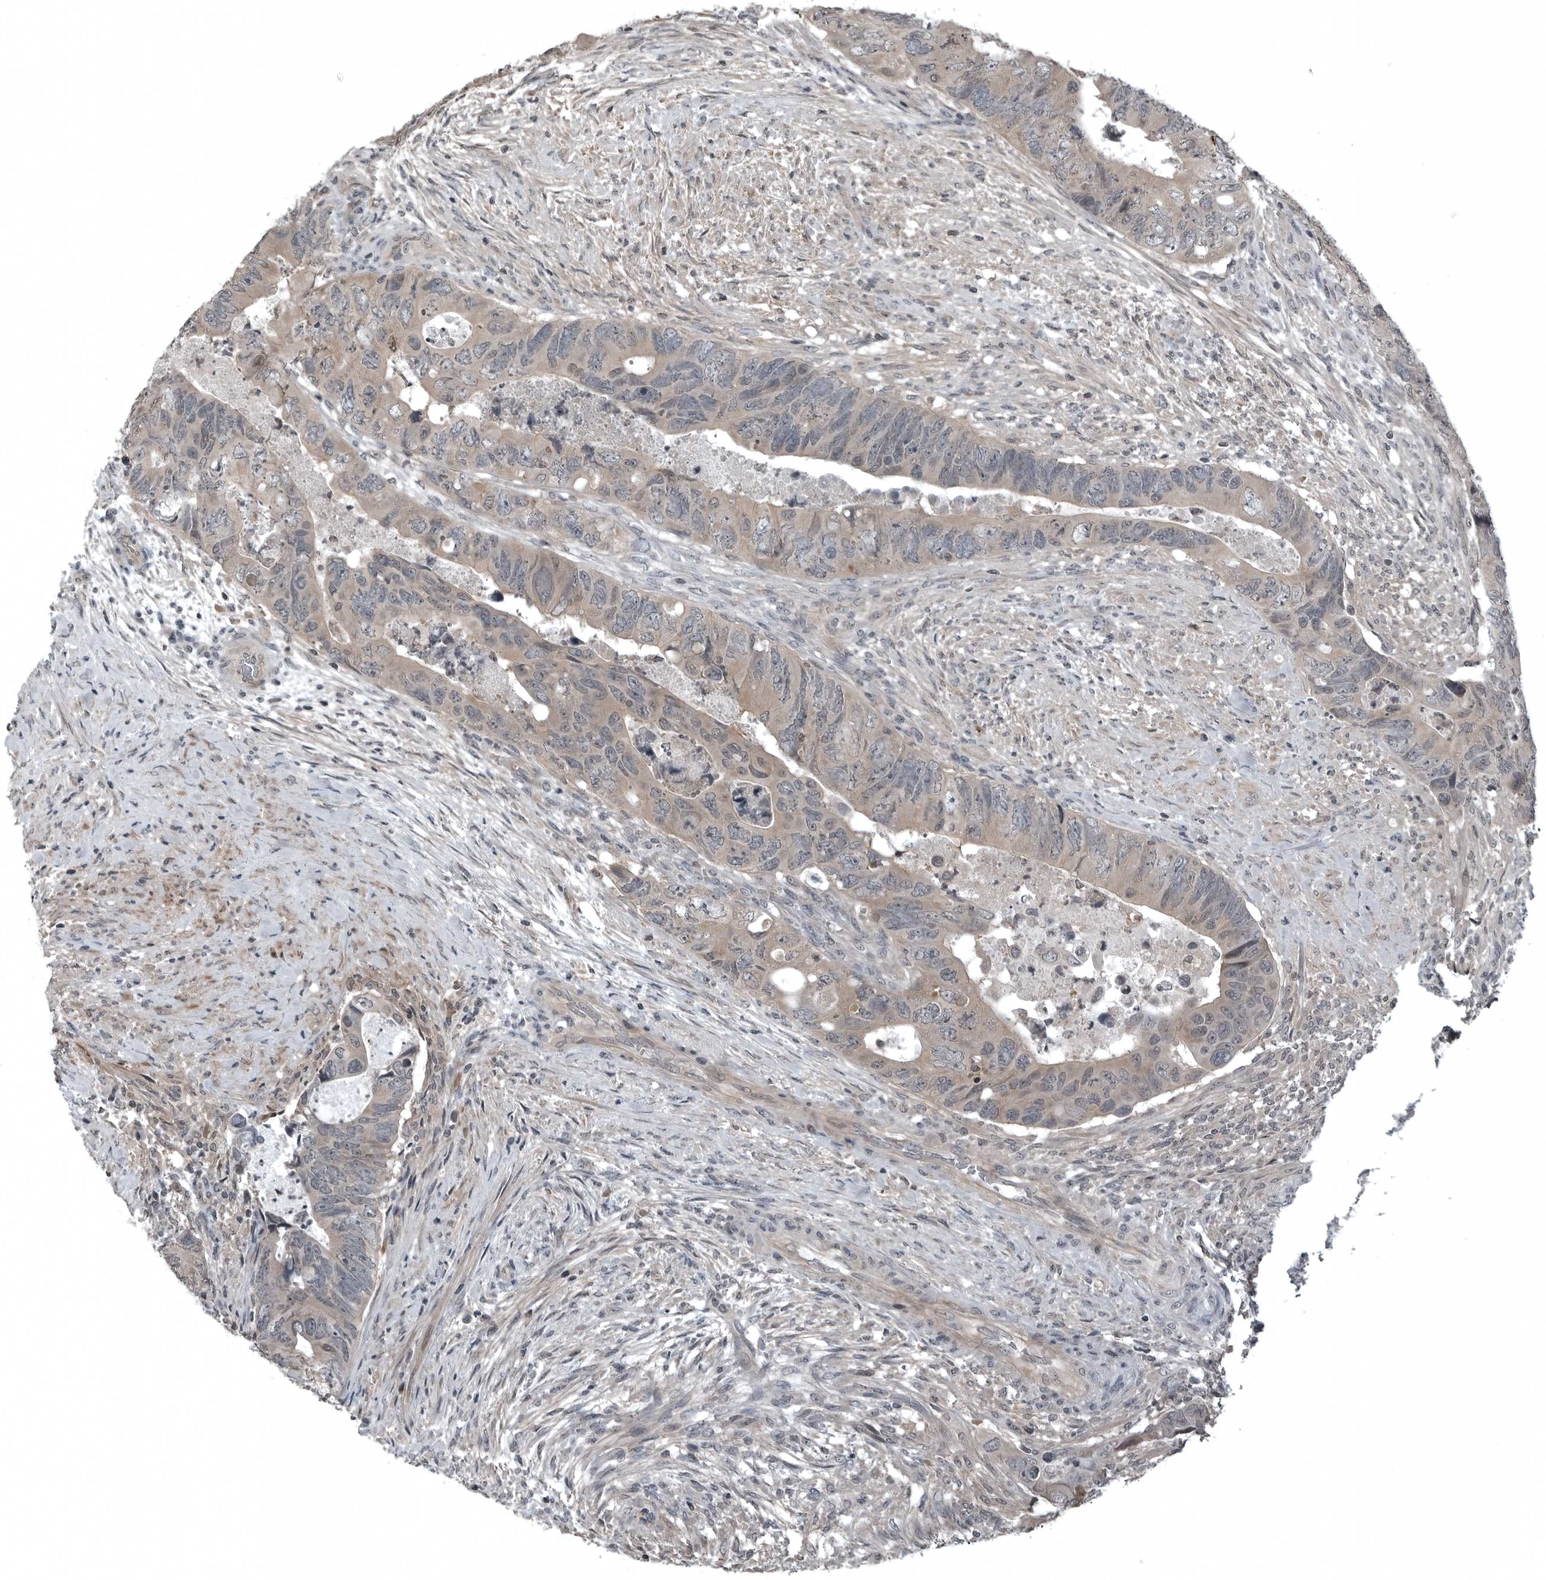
{"staining": {"intensity": "weak", "quantity": ">75%", "location": "cytoplasmic/membranous"}, "tissue": "colorectal cancer", "cell_type": "Tumor cells", "image_type": "cancer", "snomed": [{"axis": "morphology", "description": "Adenocarcinoma, NOS"}, {"axis": "topography", "description": "Rectum"}], "caption": "Human colorectal adenocarcinoma stained with a protein marker reveals weak staining in tumor cells.", "gene": "GAK", "patient": {"sex": "male", "age": 63}}